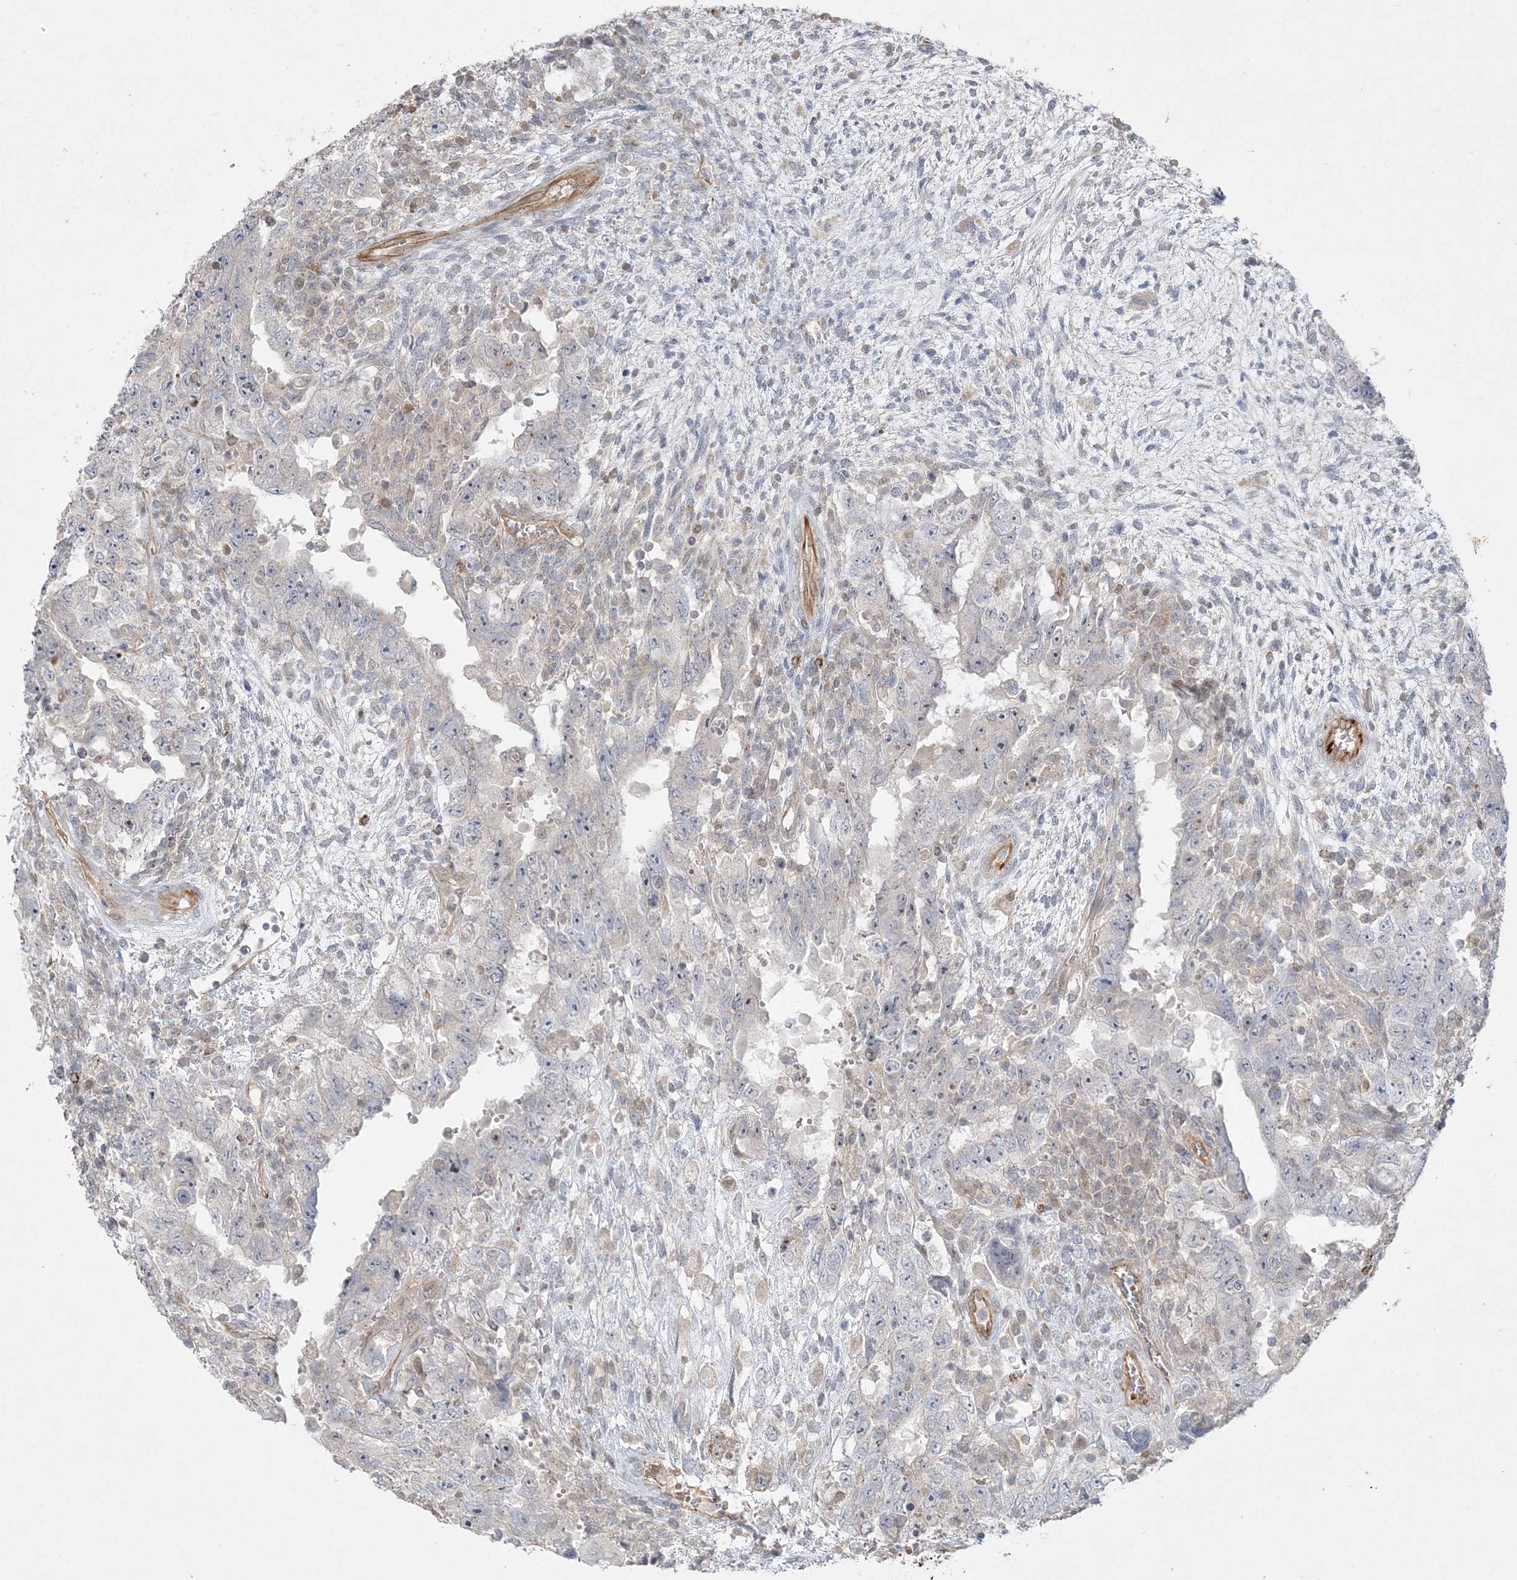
{"staining": {"intensity": "negative", "quantity": "none", "location": "none"}, "tissue": "testis cancer", "cell_type": "Tumor cells", "image_type": "cancer", "snomed": [{"axis": "morphology", "description": "Carcinoma, Embryonal, NOS"}, {"axis": "topography", "description": "Testis"}], "caption": "Immunohistochemical staining of testis cancer (embryonal carcinoma) reveals no significant staining in tumor cells.", "gene": "INPP1", "patient": {"sex": "male", "age": 26}}